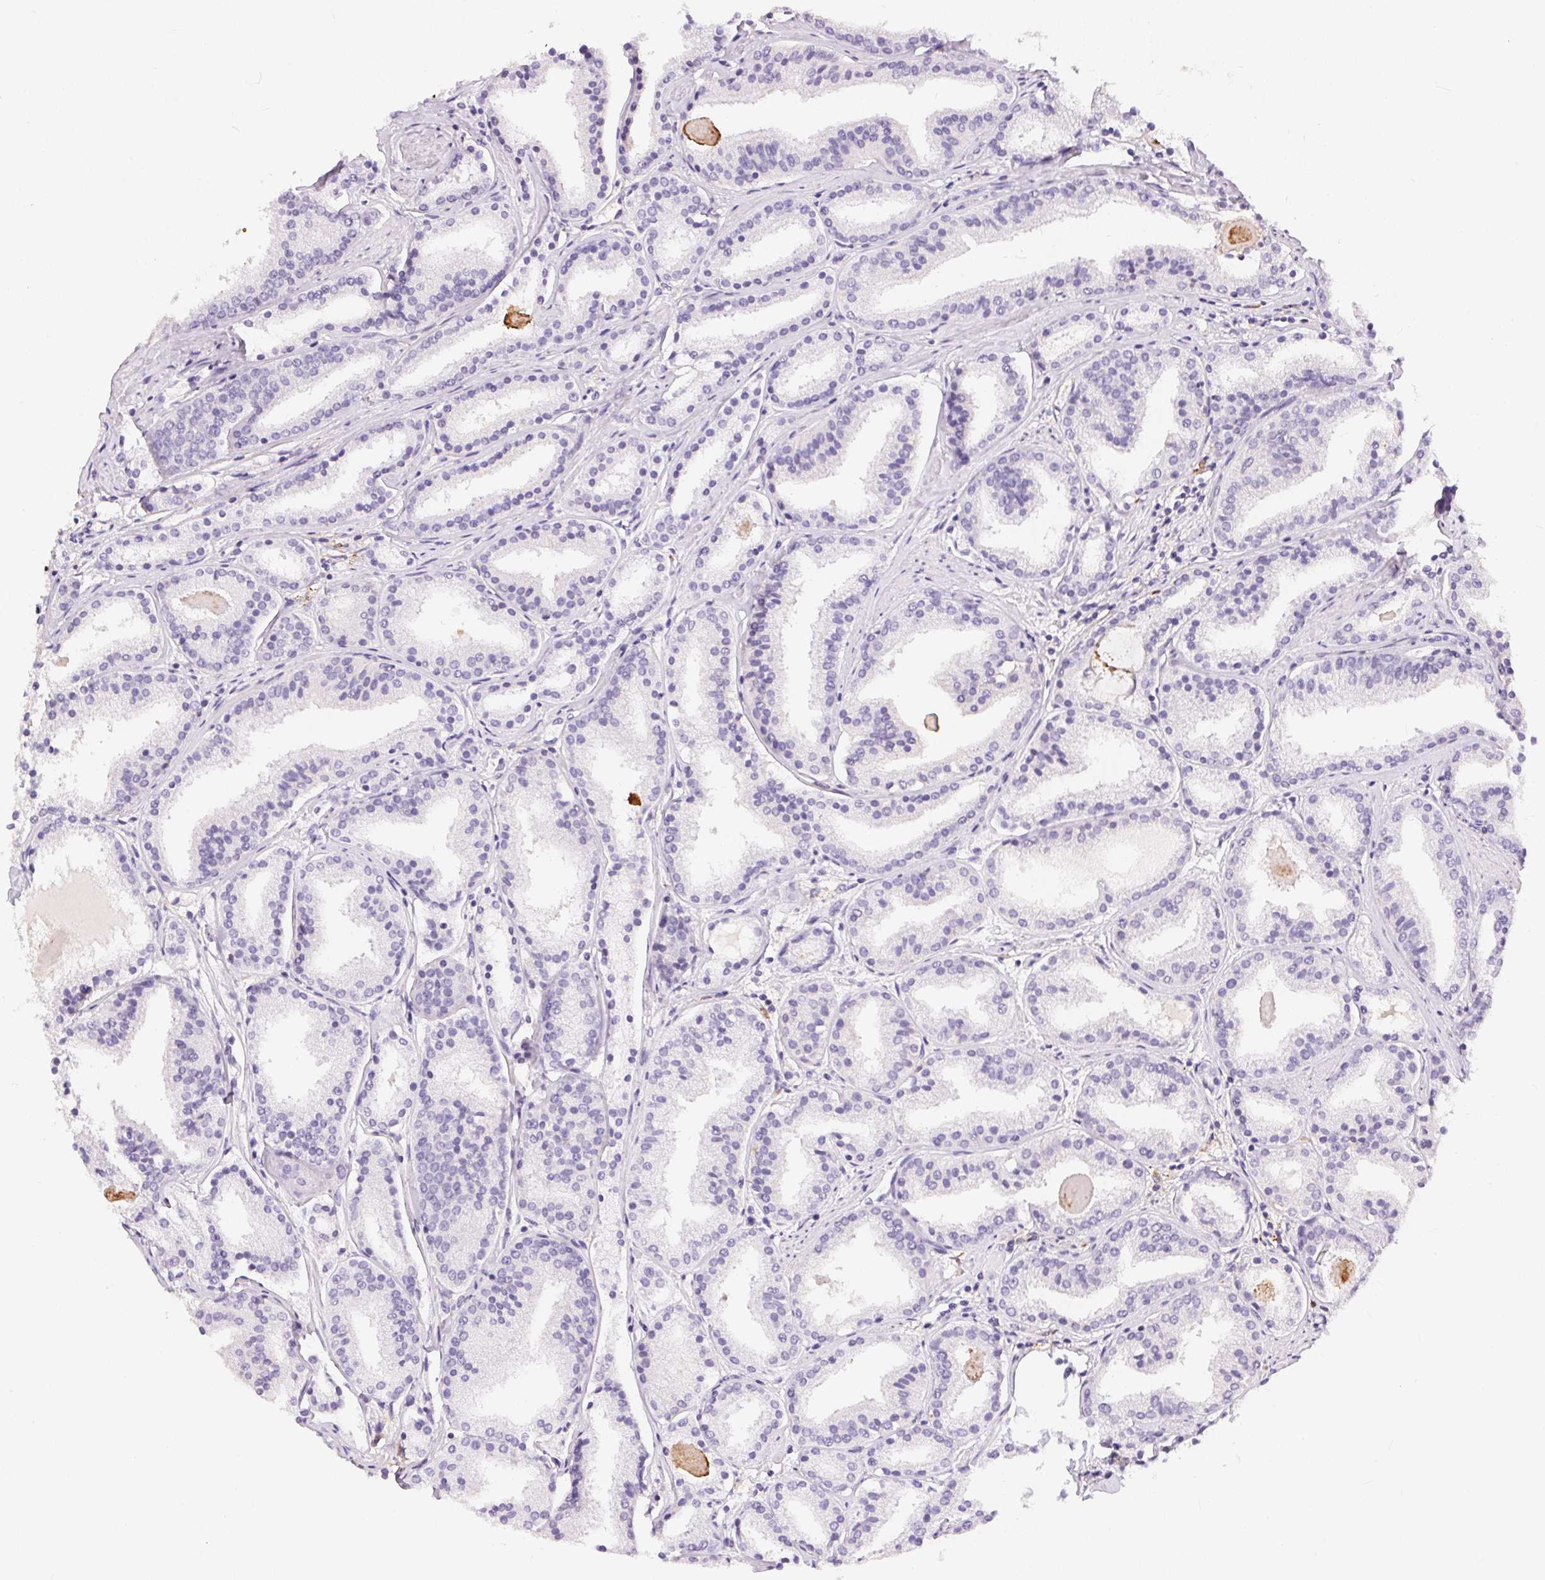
{"staining": {"intensity": "negative", "quantity": "none", "location": "none"}, "tissue": "prostate cancer", "cell_type": "Tumor cells", "image_type": "cancer", "snomed": [{"axis": "morphology", "description": "Adenocarcinoma, High grade"}, {"axis": "topography", "description": "Prostate"}], "caption": "The immunohistochemistry photomicrograph has no significant expression in tumor cells of prostate high-grade adenocarcinoma tissue.", "gene": "PNLIPRP3", "patient": {"sex": "male", "age": 63}}